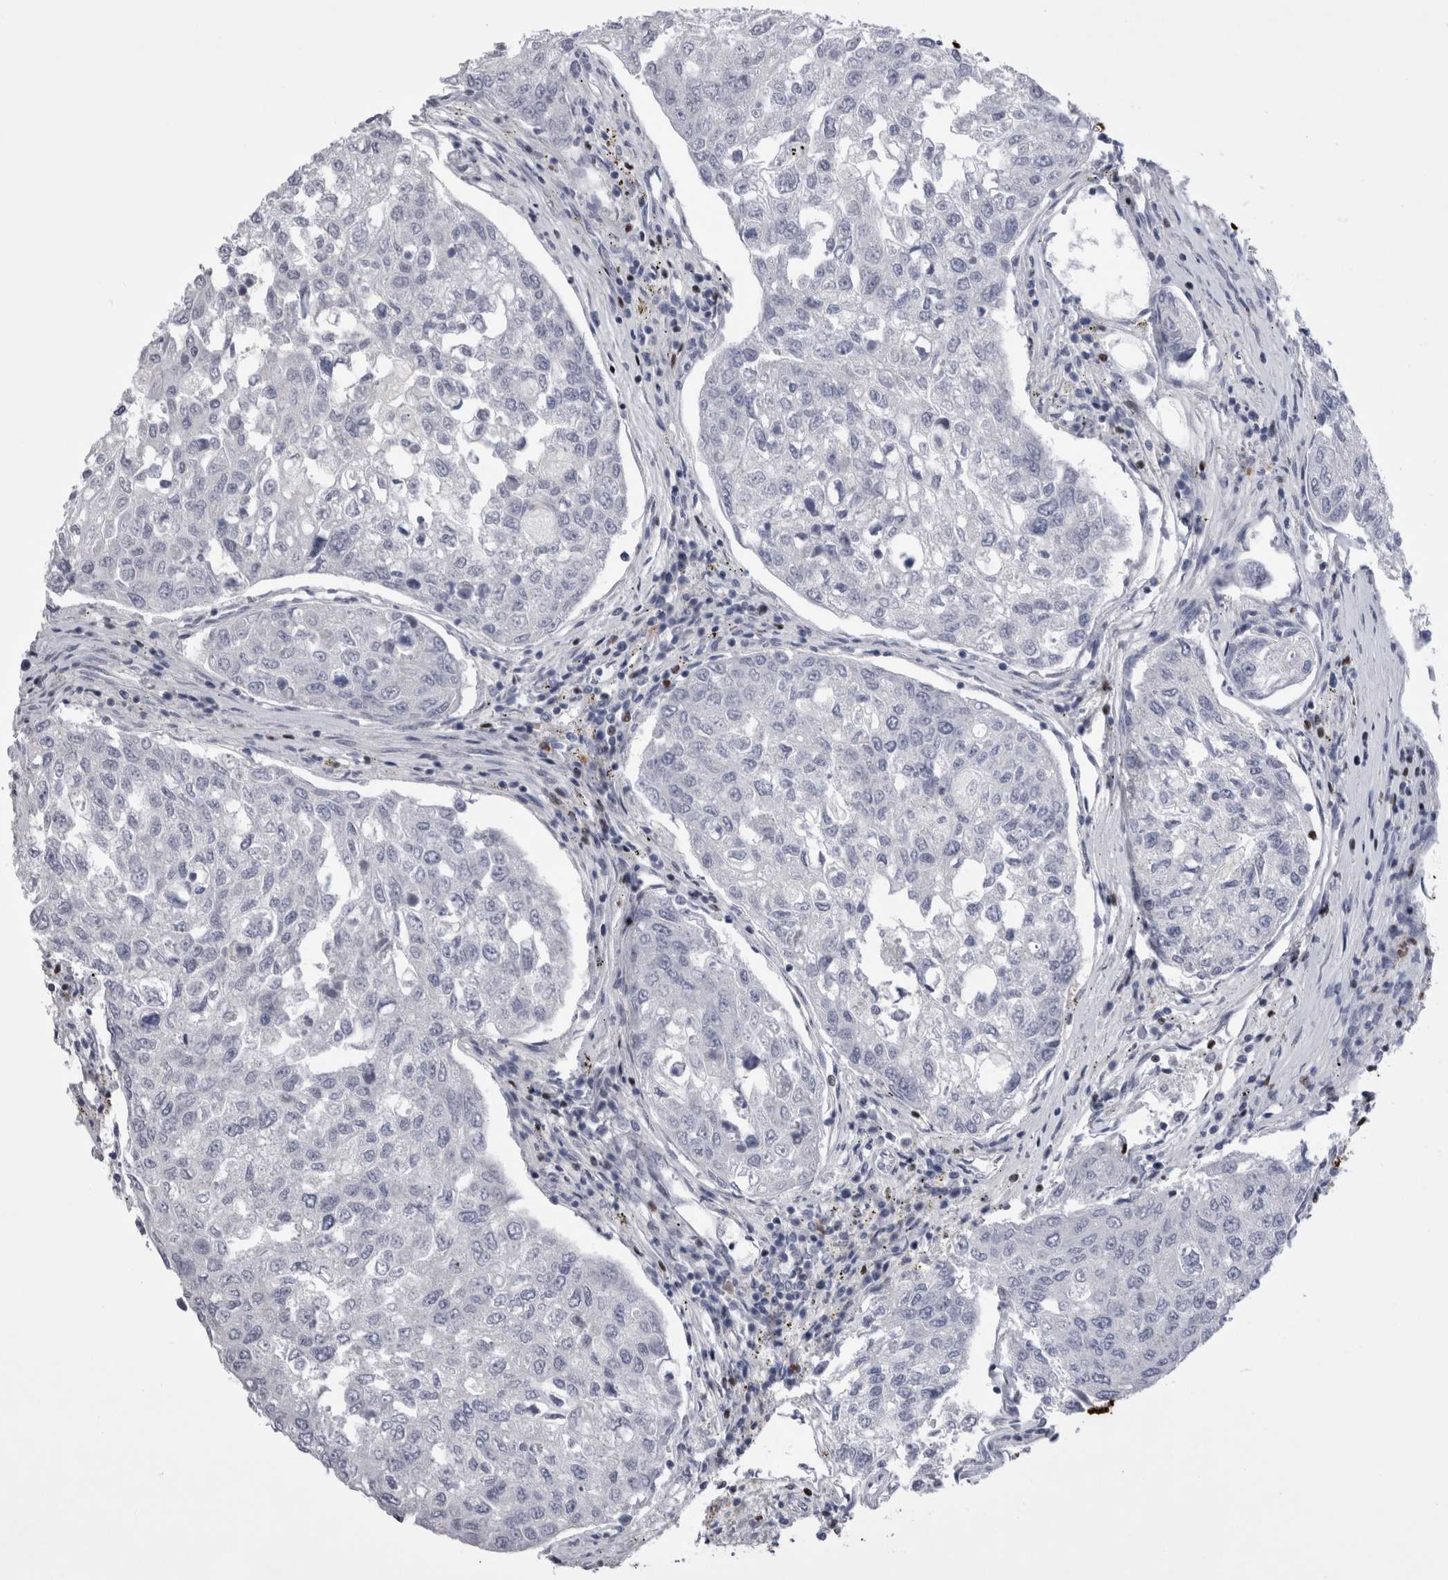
{"staining": {"intensity": "negative", "quantity": "none", "location": "none"}, "tissue": "urothelial cancer", "cell_type": "Tumor cells", "image_type": "cancer", "snomed": [{"axis": "morphology", "description": "Urothelial carcinoma, High grade"}, {"axis": "topography", "description": "Lymph node"}, {"axis": "topography", "description": "Urinary bladder"}], "caption": "IHC of high-grade urothelial carcinoma demonstrates no positivity in tumor cells. Brightfield microscopy of IHC stained with DAB (3,3'-diaminobenzidine) (brown) and hematoxylin (blue), captured at high magnification.", "gene": "ALPK3", "patient": {"sex": "male", "age": 51}}